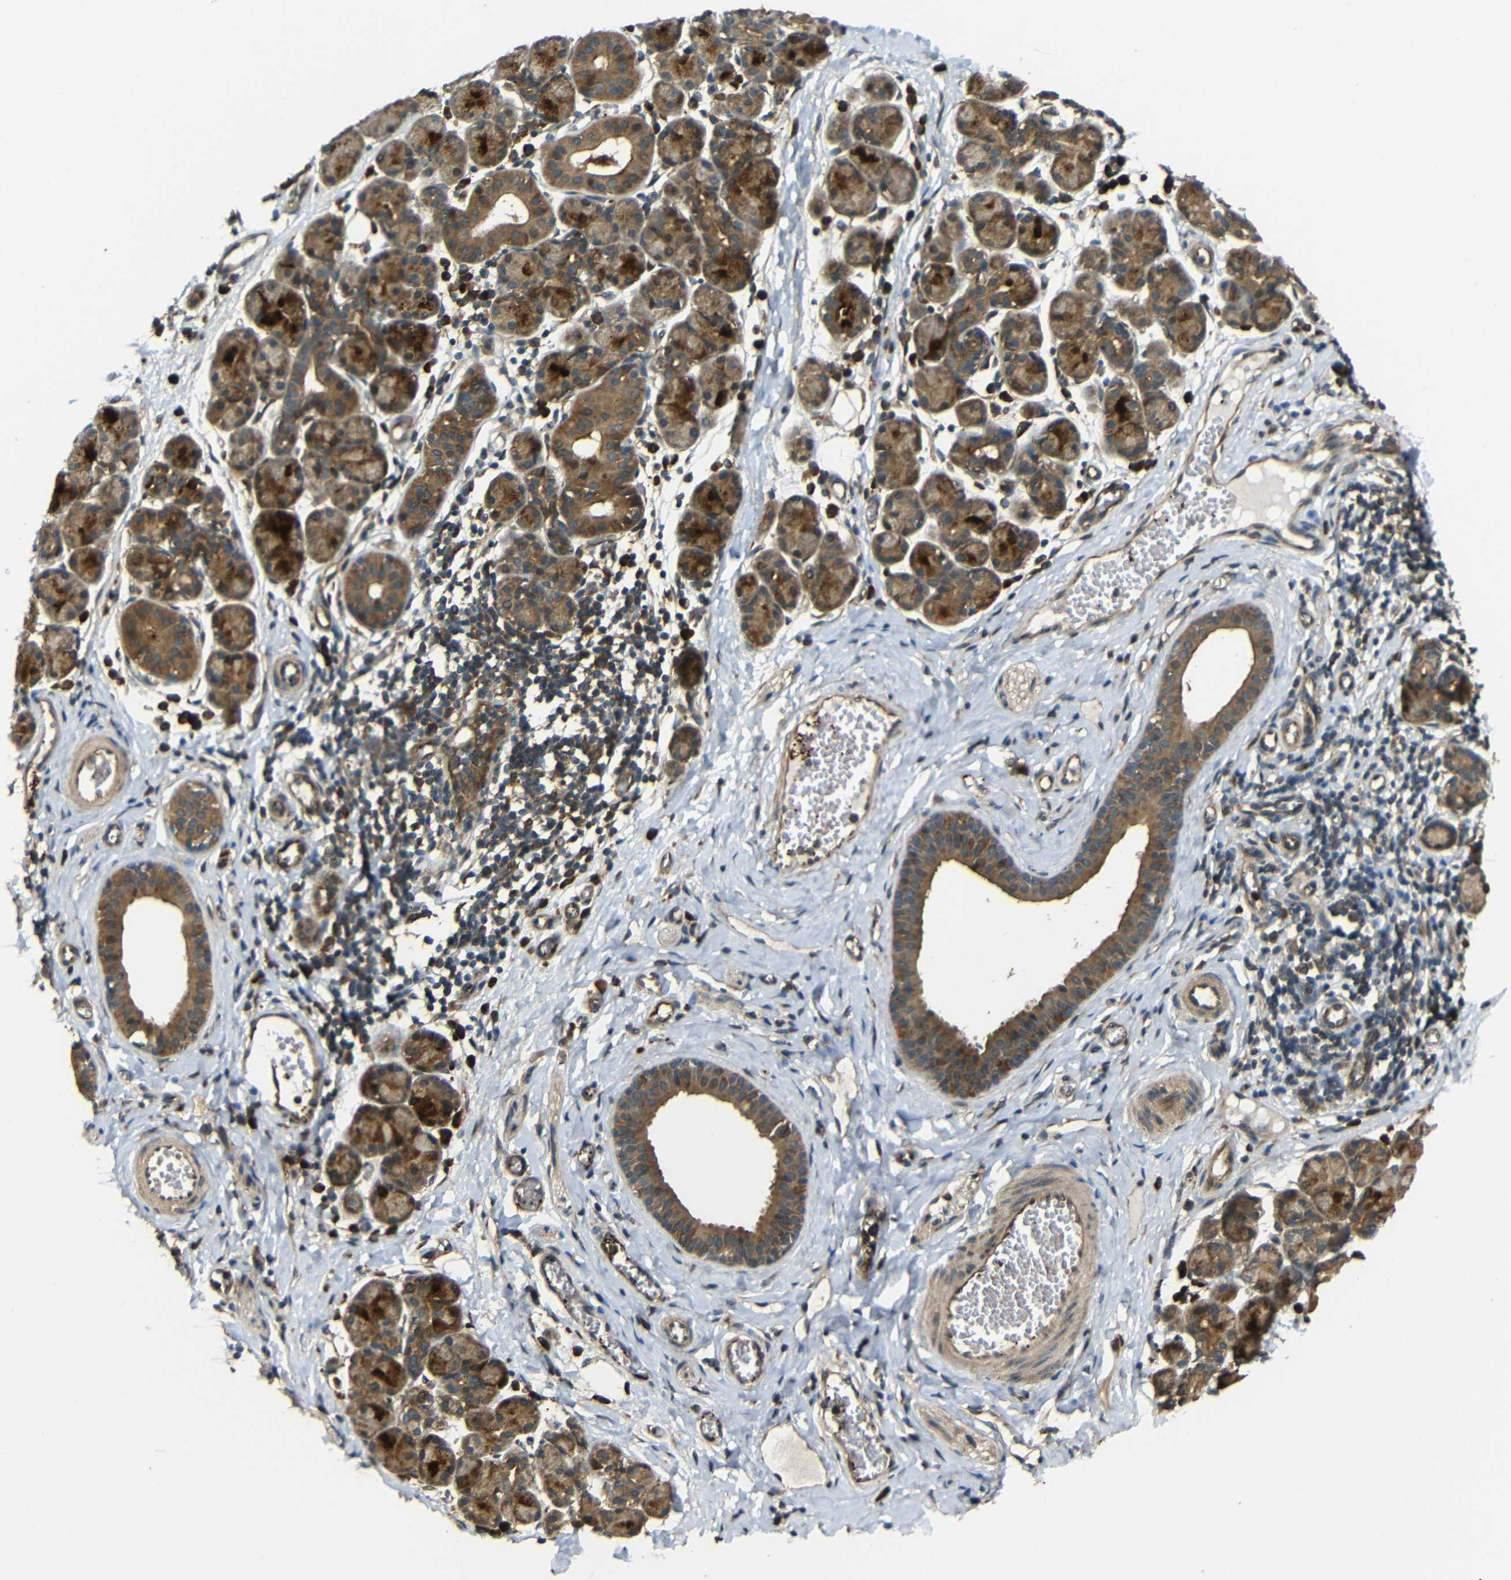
{"staining": {"intensity": "moderate", "quantity": ">75%", "location": "cytoplasmic/membranous"}, "tissue": "salivary gland", "cell_type": "Glandular cells", "image_type": "normal", "snomed": [{"axis": "morphology", "description": "Normal tissue, NOS"}, {"axis": "morphology", "description": "Inflammation, NOS"}, {"axis": "topography", "description": "Lymph node"}, {"axis": "topography", "description": "Salivary gland"}], "caption": "Protein analysis of benign salivary gland exhibits moderate cytoplasmic/membranous staining in about >75% of glandular cells.", "gene": "EPHB2", "patient": {"sex": "male", "age": 3}}